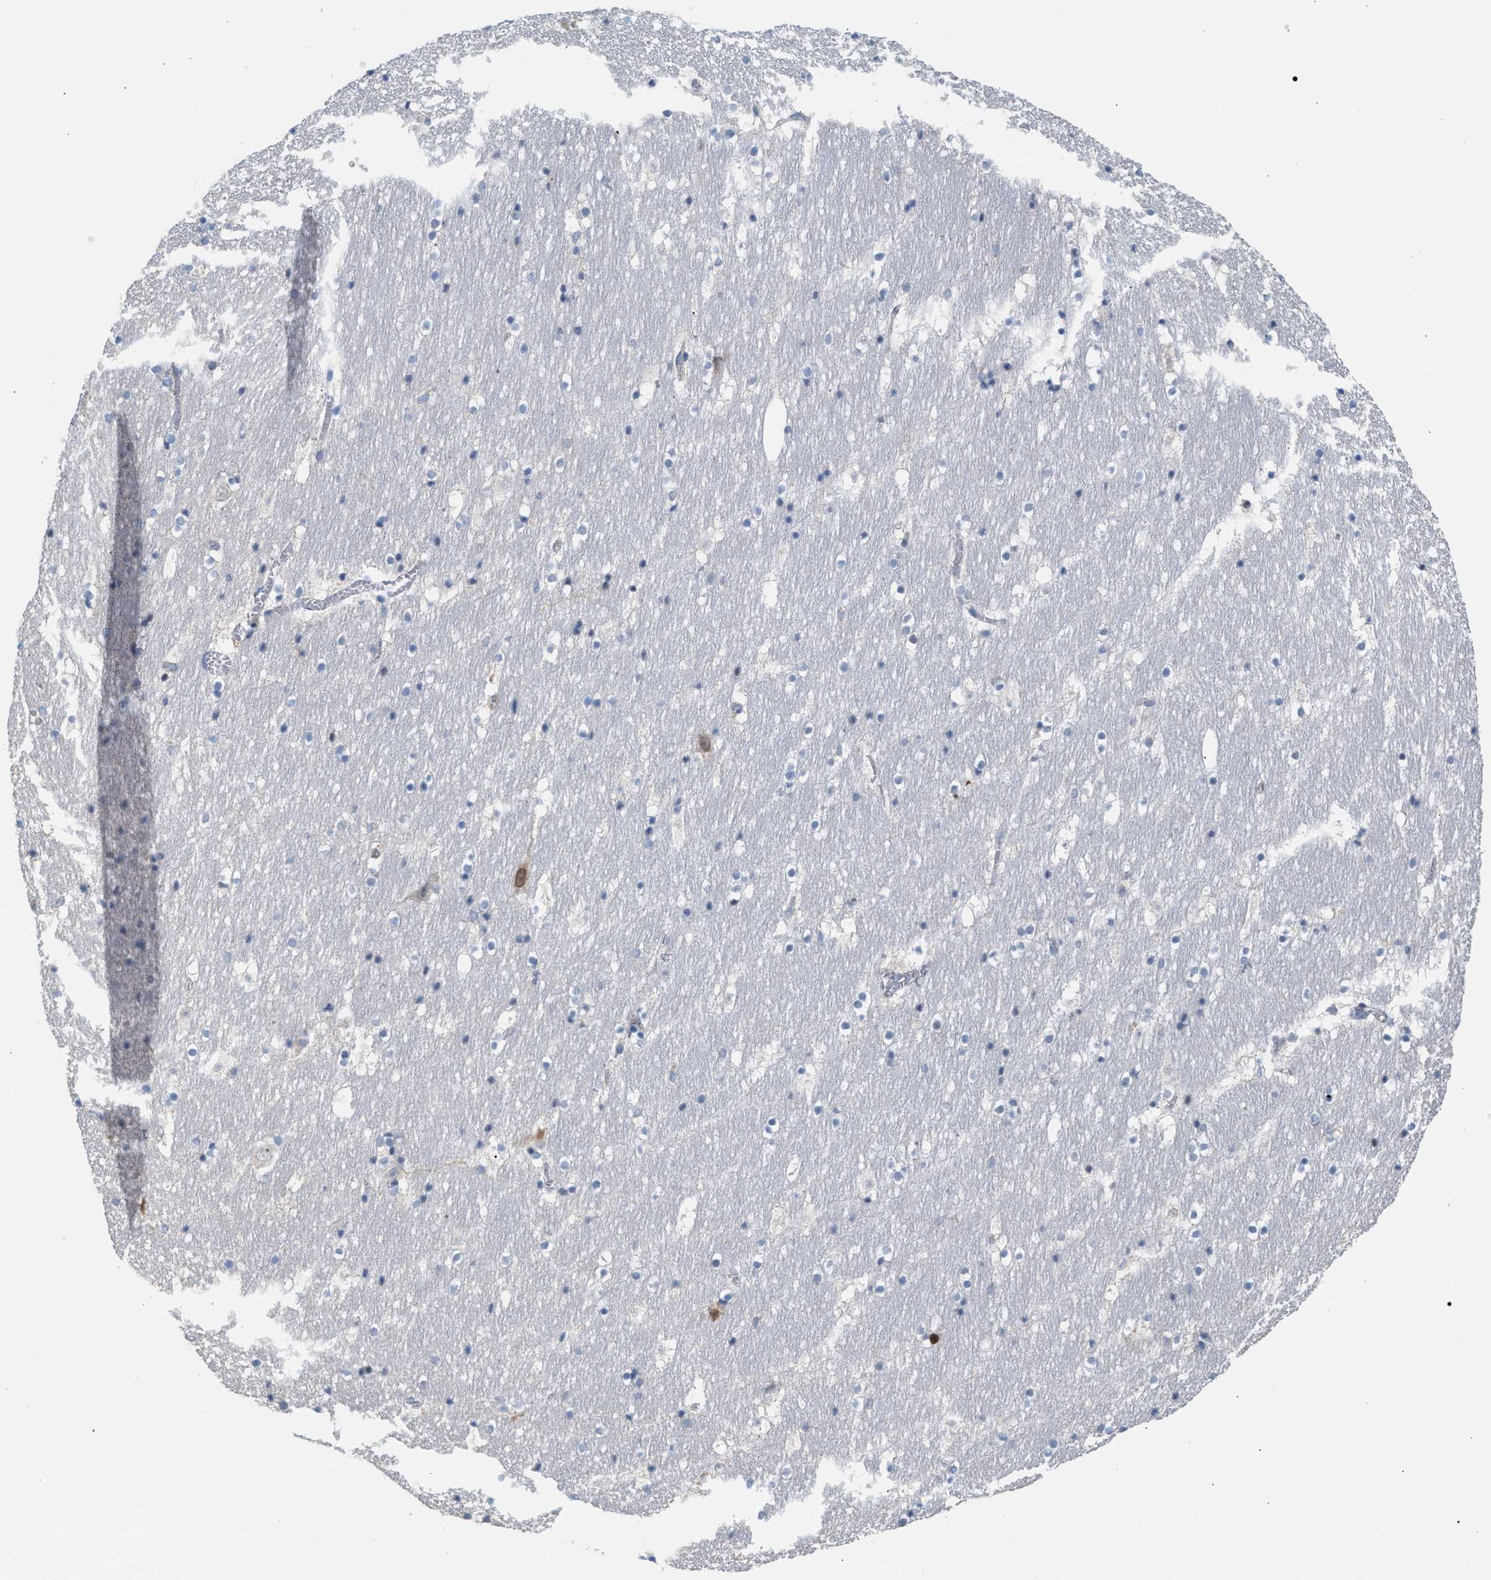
{"staining": {"intensity": "negative", "quantity": "none", "location": "none"}, "tissue": "hippocampus", "cell_type": "Glial cells", "image_type": "normal", "snomed": [{"axis": "morphology", "description": "Normal tissue, NOS"}, {"axis": "topography", "description": "Hippocampus"}], "caption": "Glial cells show no significant protein staining in unremarkable hippocampus.", "gene": "LRCH1", "patient": {"sex": "male", "age": 45}}